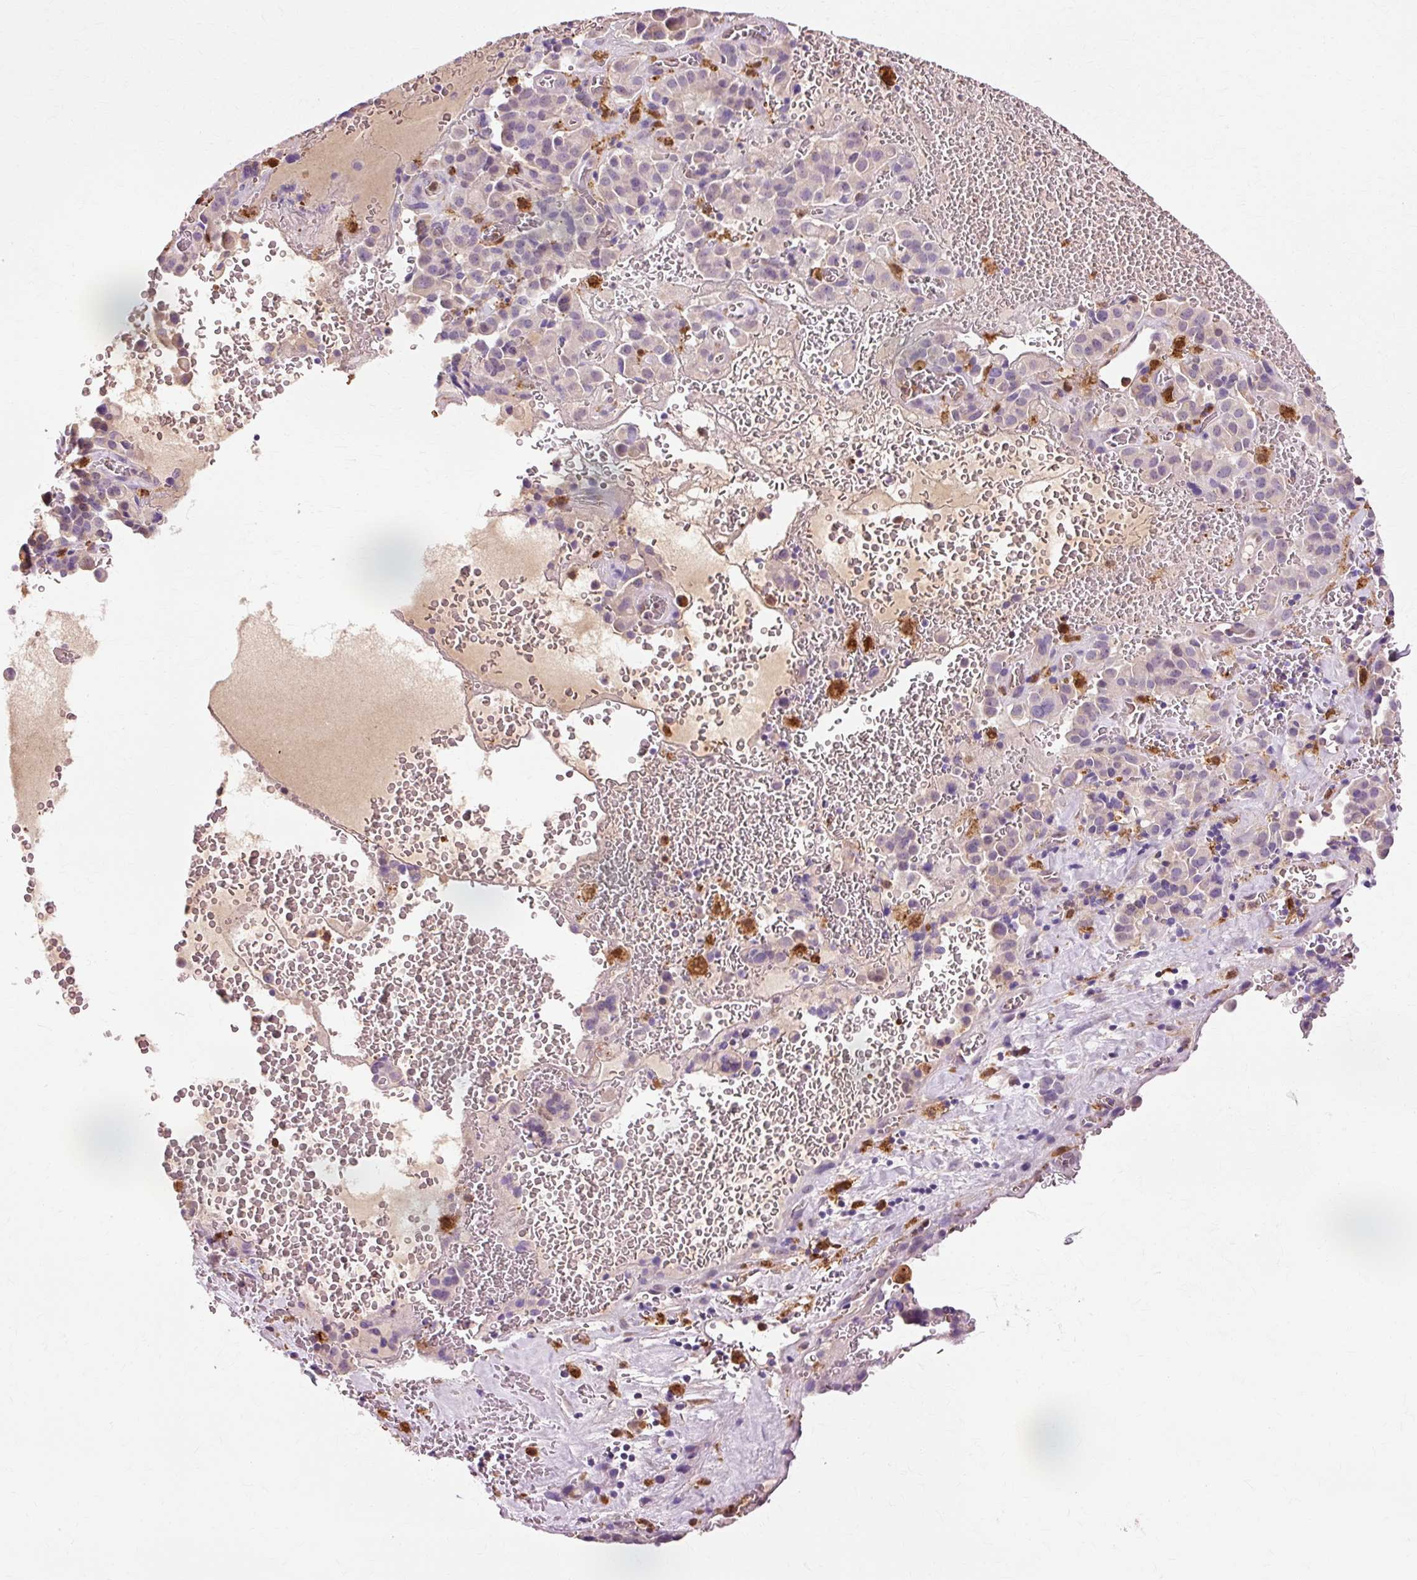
{"staining": {"intensity": "negative", "quantity": "none", "location": "none"}, "tissue": "pancreatic cancer", "cell_type": "Tumor cells", "image_type": "cancer", "snomed": [{"axis": "morphology", "description": "Adenocarcinoma, NOS"}, {"axis": "topography", "description": "Pancreas"}], "caption": "The micrograph exhibits no significant positivity in tumor cells of pancreatic cancer (adenocarcinoma). (Stains: DAB (3,3'-diaminobenzidine) immunohistochemistry (IHC) with hematoxylin counter stain, Microscopy: brightfield microscopy at high magnification).", "gene": "GPX1", "patient": {"sex": "male", "age": 65}}